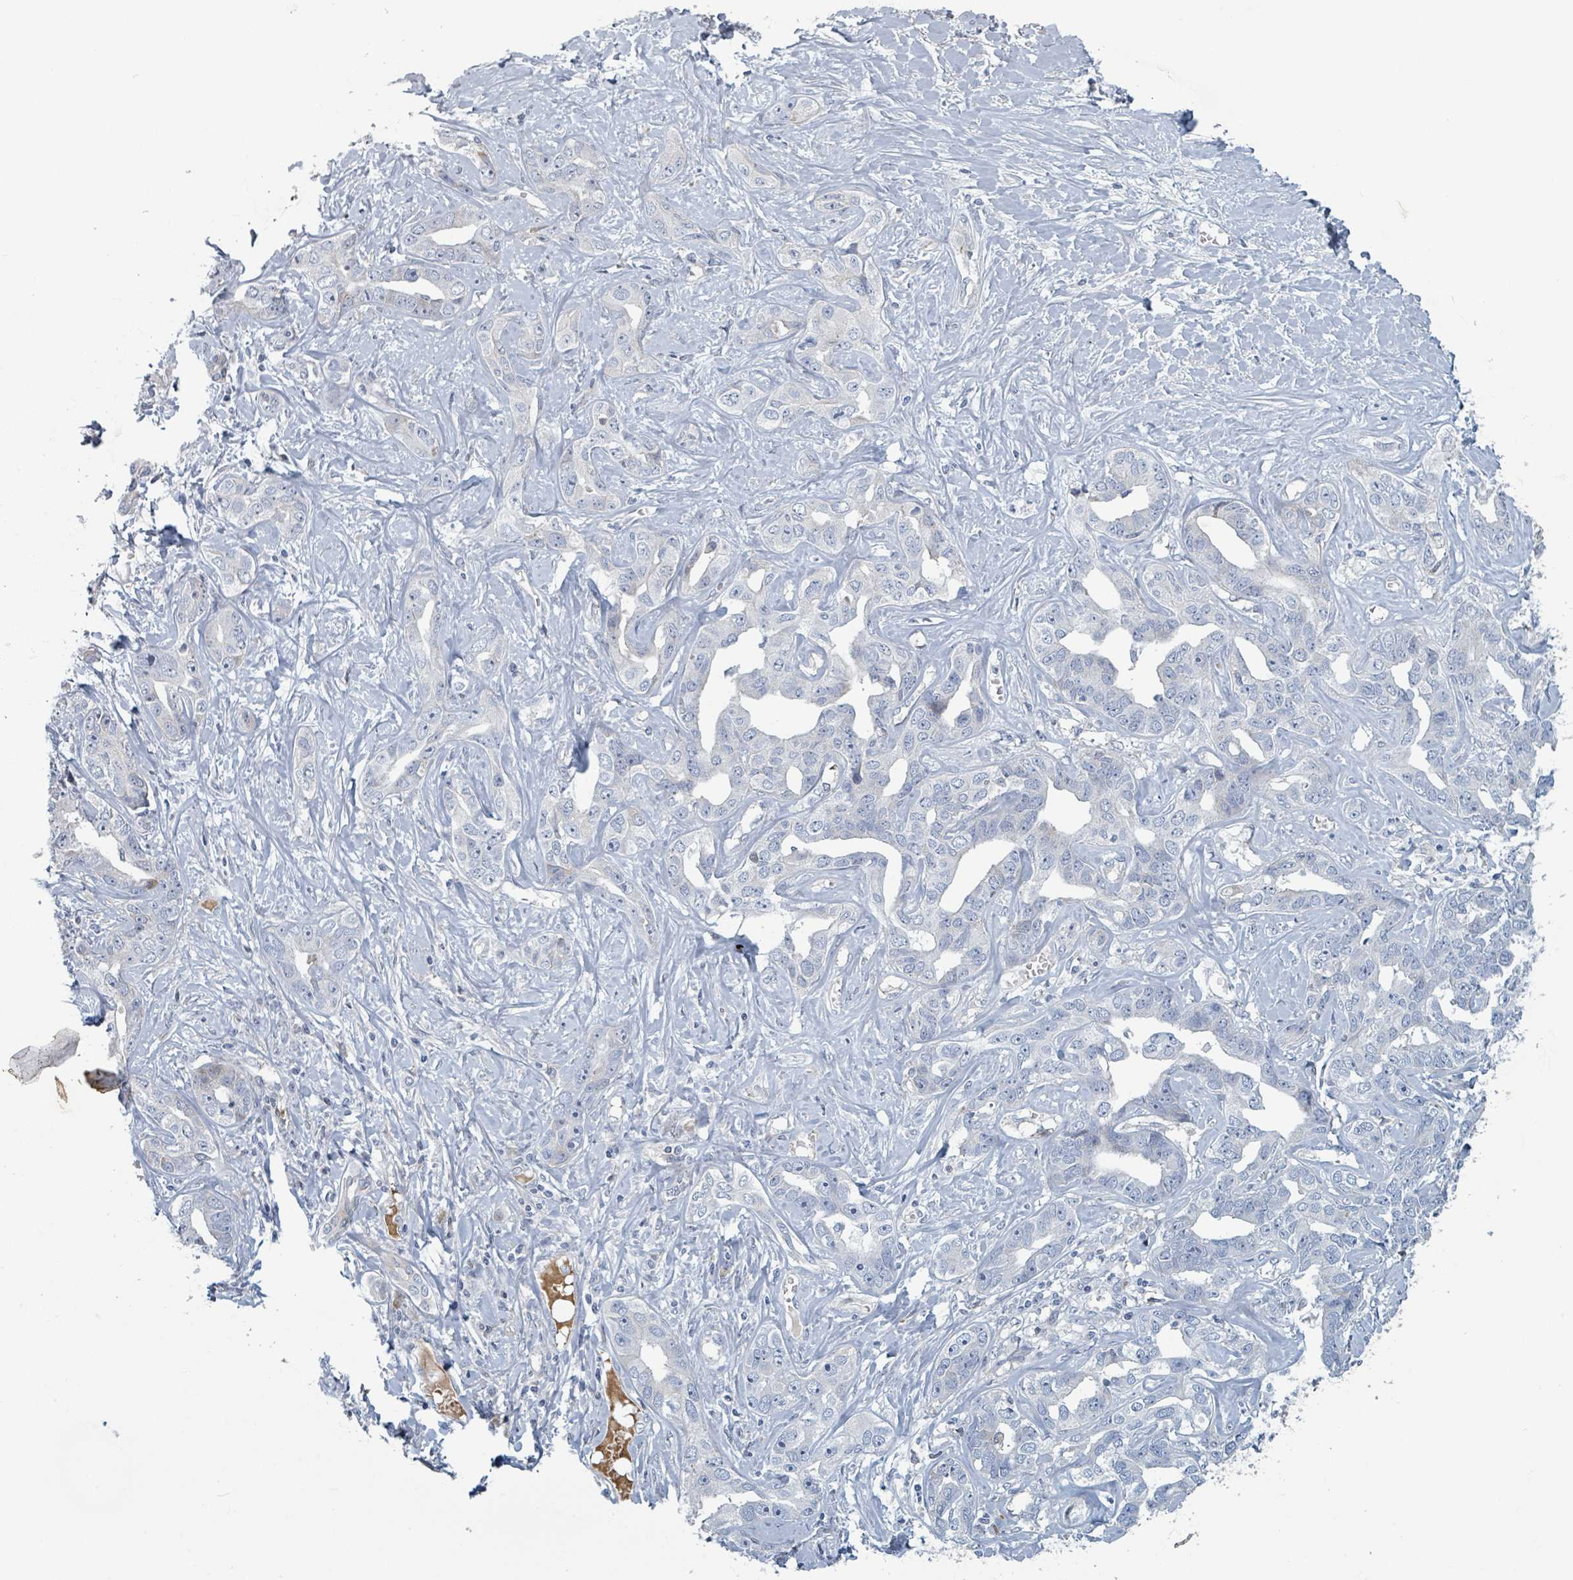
{"staining": {"intensity": "negative", "quantity": "none", "location": "none"}, "tissue": "liver cancer", "cell_type": "Tumor cells", "image_type": "cancer", "snomed": [{"axis": "morphology", "description": "Cholangiocarcinoma"}, {"axis": "topography", "description": "Liver"}], "caption": "Photomicrograph shows no protein expression in tumor cells of liver cholangiocarcinoma tissue.", "gene": "RAB33B", "patient": {"sex": "male", "age": 59}}